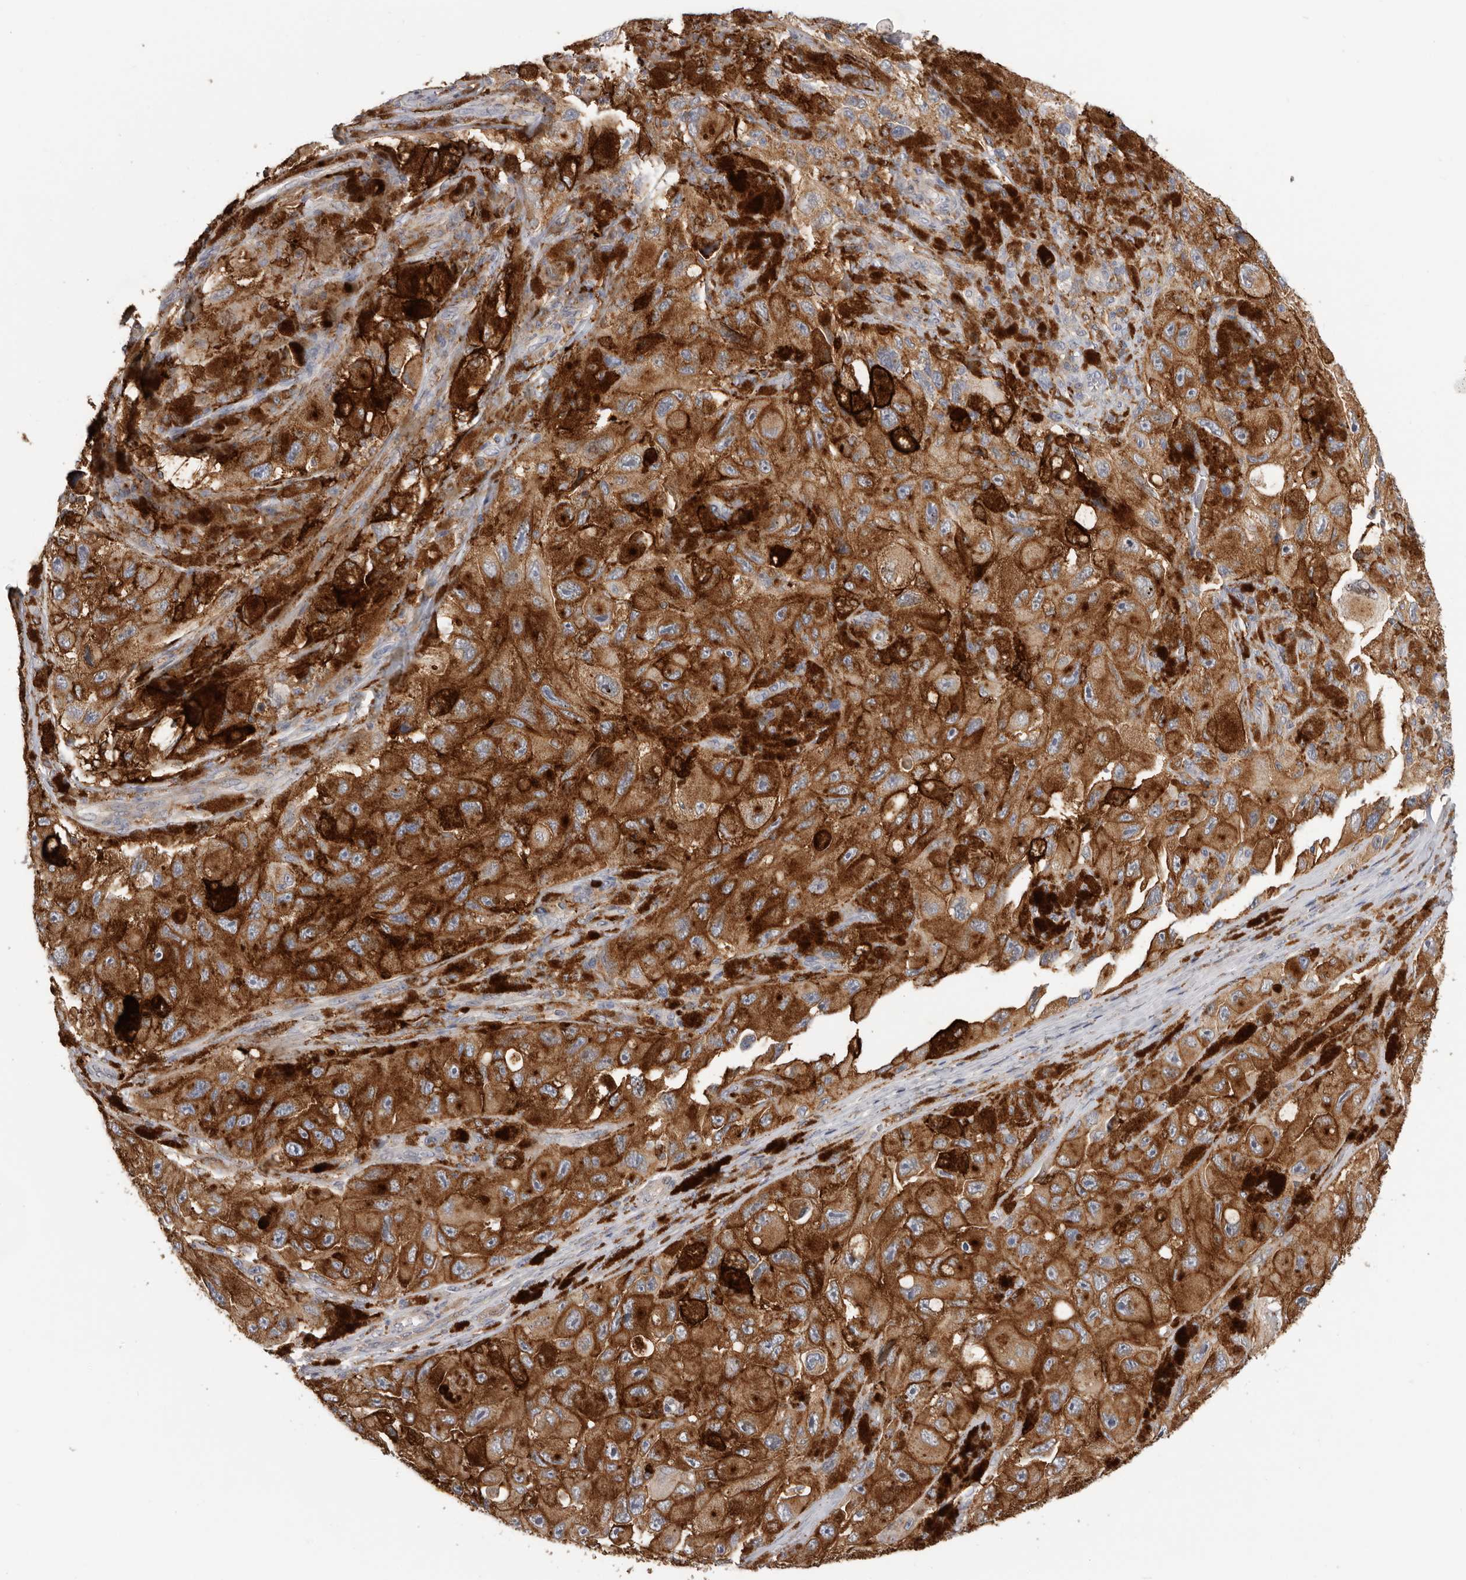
{"staining": {"intensity": "strong", "quantity": ">75%", "location": "cytoplasmic/membranous"}, "tissue": "melanoma", "cell_type": "Tumor cells", "image_type": "cancer", "snomed": [{"axis": "morphology", "description": "Malignant melanoma, NOS"}, {"axis": "topography", "description": "Skin"}], "caption": "Protein analysis of malignant melanoma tissue demonstrates strong cytoplasmic/membranous positivity in approximately >75% of tumor cells.", "gene": "TFRC", "patient": {"sex": "female", "age": 73}}